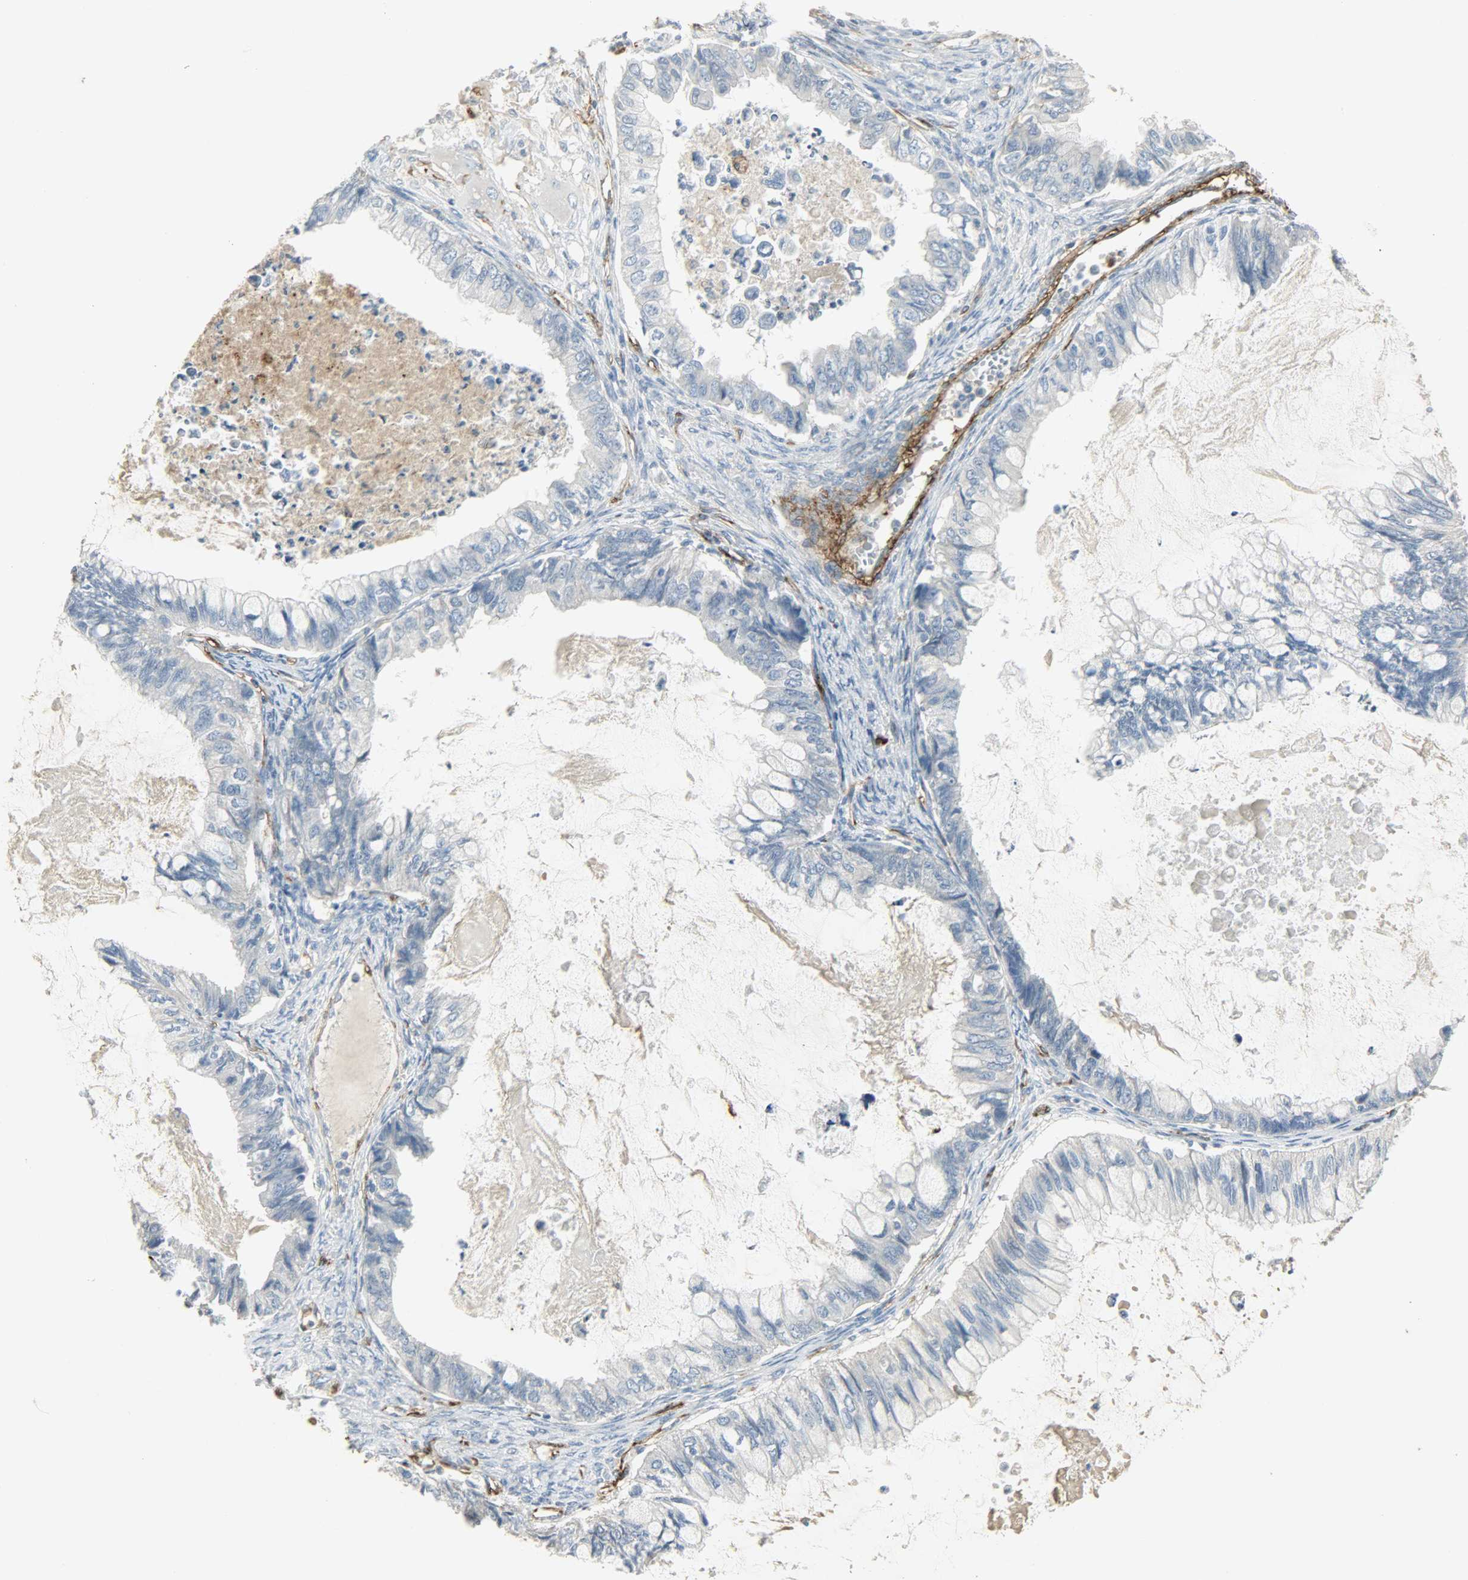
{"staining": {"intensity": "negative", "quantity": "none", "location": "none"}, "tissue": "ovarian cancer", "cell_type": "Tumor cells", "image_type": "cancer", "snomed": [{"axis": "morphology", "description": "Cystadenocarcinoma, mucinous, NOS"}, {"axis": "topography", "description": "Ovary"}], "caption": "A photomicrograph of human mucinous cystadenocarcinoma (ovarian) is negative for staining in tumor cells.", "gene": "ENPEP", "patient": {"sex": "female", "age": 80}}